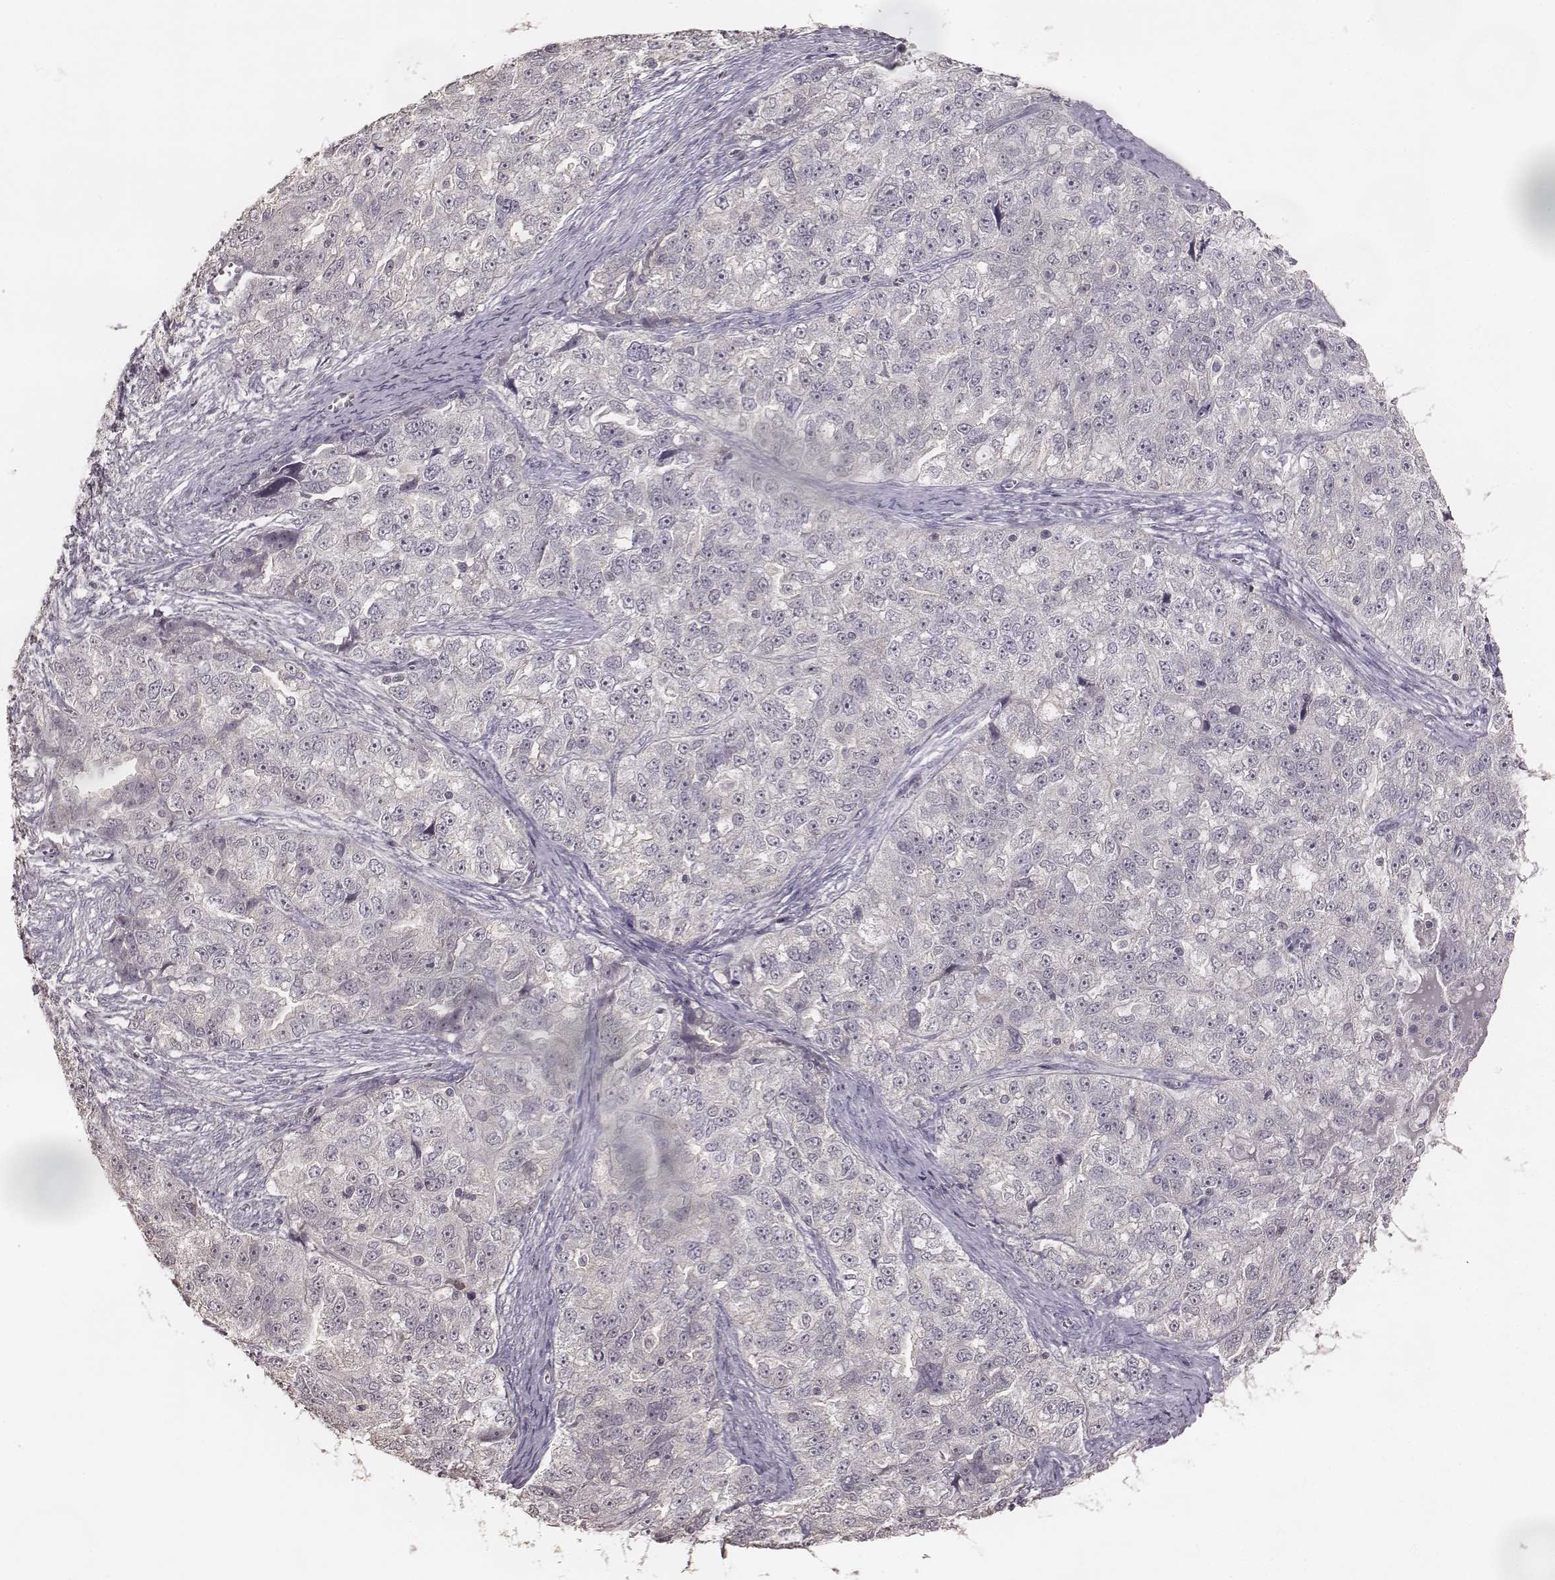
{"staining": {"intensity": "negative", "quantity": "none", "location": "none"}, "tissue": "ovarian cancer", "cell_type": "Tumor cells", "image_type": "cancer", "snomed": [{"axis": "morphology", "description": "Cystadenocarcinoma, serous, NOS"}, {"axis": "topography", "description": "Ovary"}], "caption": "A high-resolution photomicrograph shows IHC staining of serous cystadenocarcinoma (ovarian), which displays no significant positivity in tumor cells. (DAB (3,3'-diaminobenzidine) immunohistochemistry (IHC) visualized using brightfield microscopy, high magnification).", "gene": "LY6K", "patient": {"sex": "female", "age": 51}}